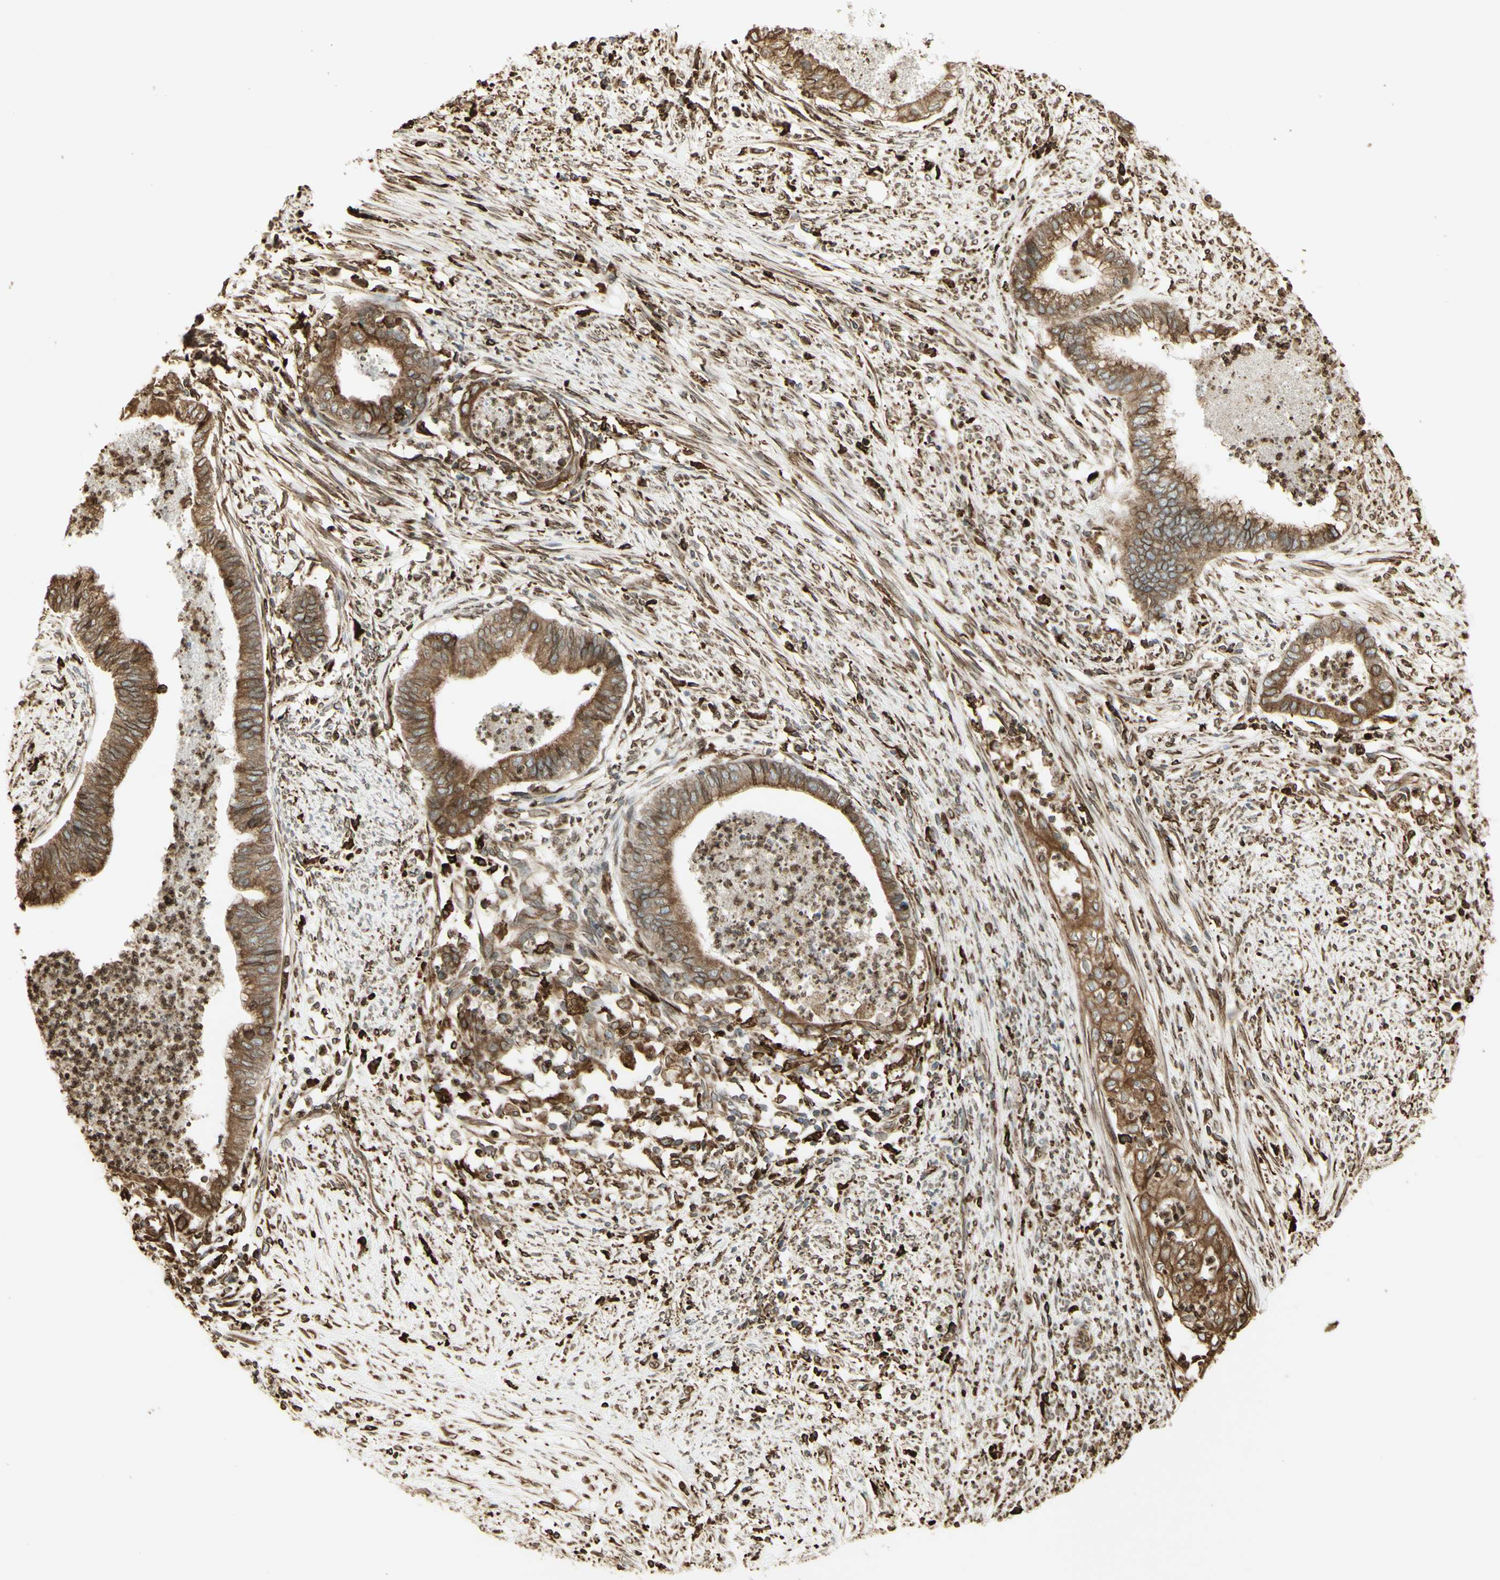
{"staining": {"intensity": "moderate", "quantity": ">75%", "location": "cytoplasmic/membranous"}, "tissue": "endometrial cancer", "cell_type": "Tumor cells", "image_type": "cancer", "snomed": [{"axis": "morphology", "description": "Necrosis, NOS"}, {"axis": "morphology", "description": "Adenocarcinoma, NOS"}, {"axis": "topography", "description": "Endometrium"}], "caption": "Adenocarcinoma (endometrial) tissue reveals moderate cytoplasmic/membranous staining in about >75% of tumor cells The protein is stained brown, and the nuclei are stained in blue (DAB IHC with brightfield microscopy, high magnification).", "gene": "CANX", "patient": {"sex": "female", "age": 79}}